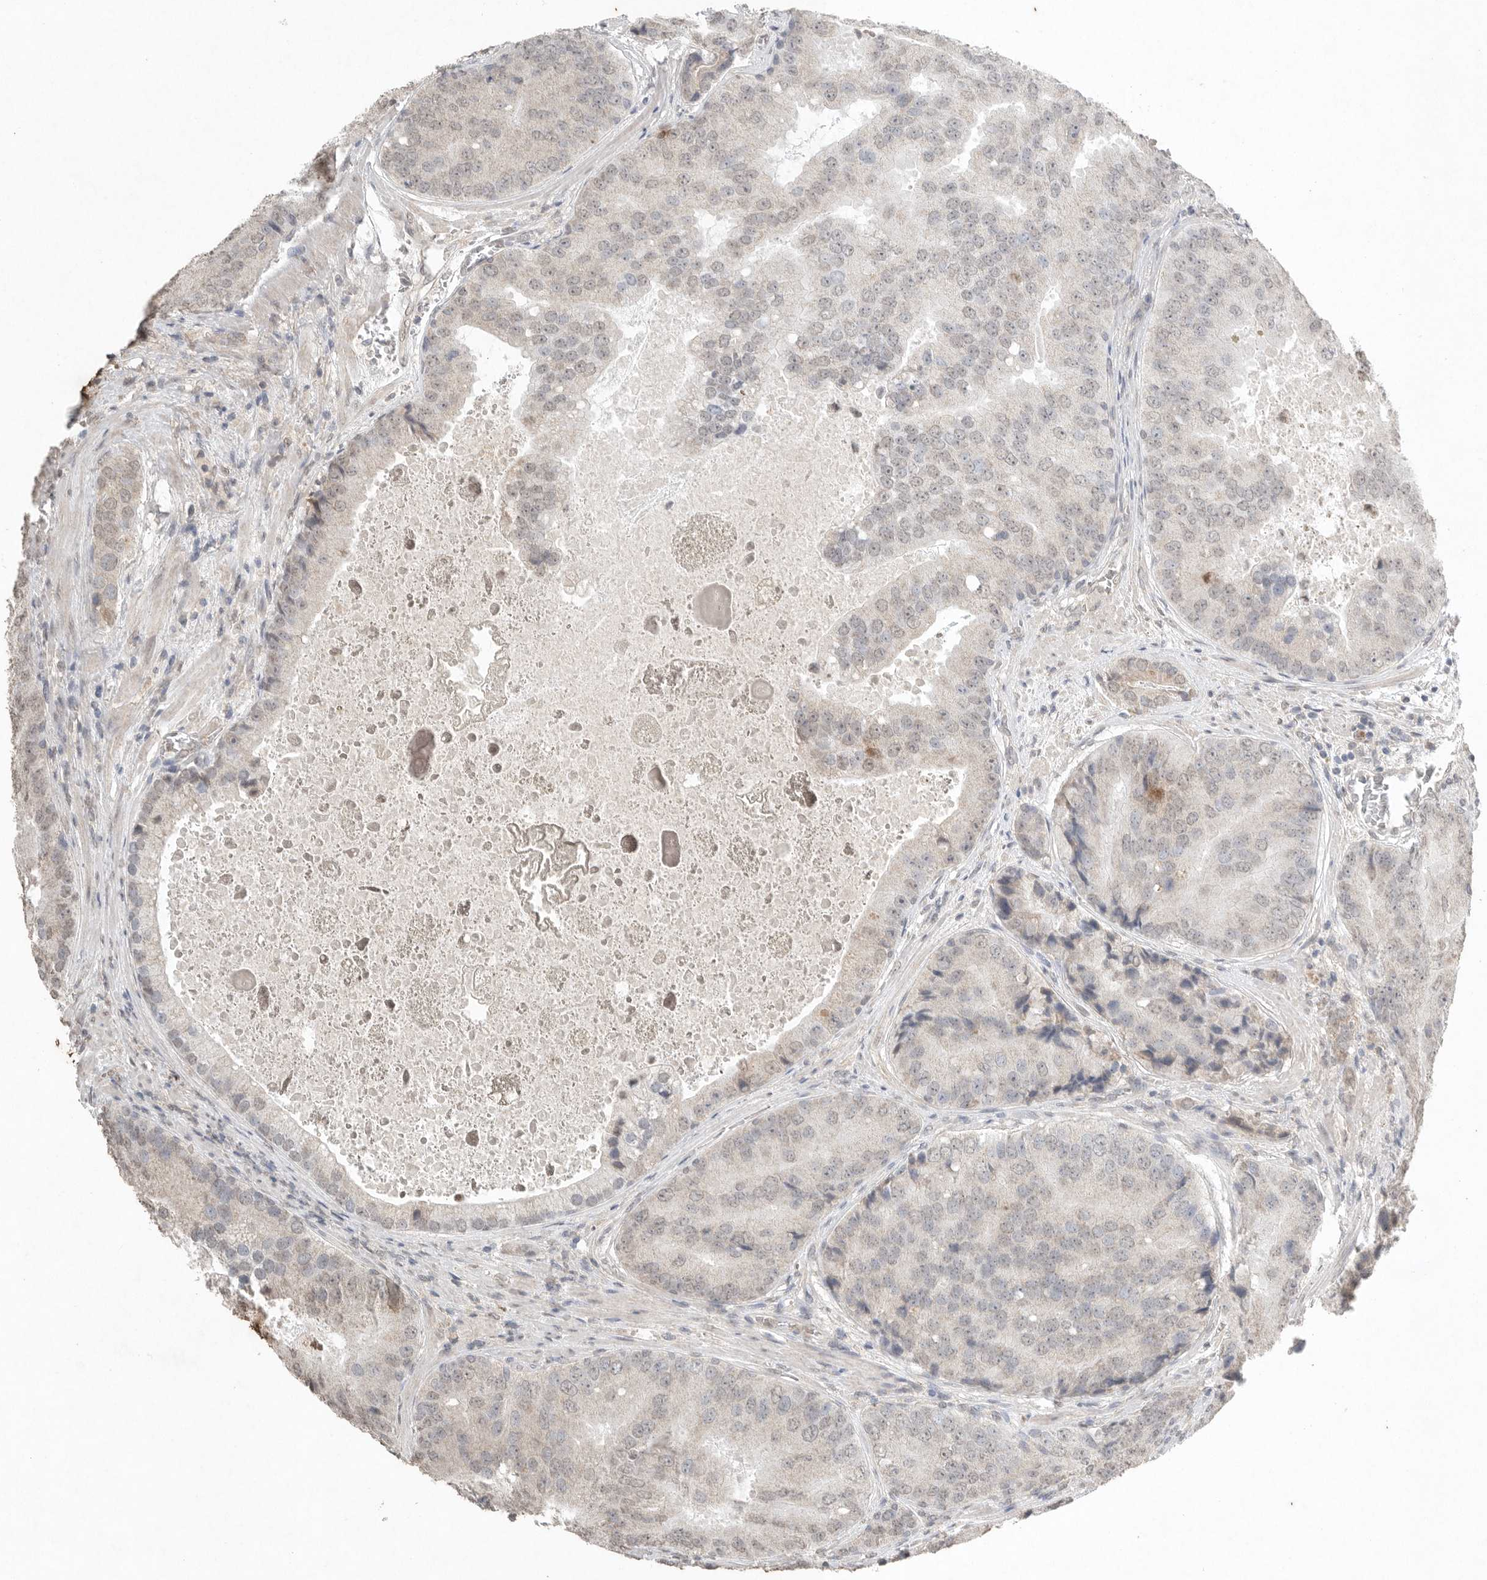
{"staining": {"intensity": "weak", "quantity": "<25%", "location": "cytoplasmic/membranous,nuclear"}, "tissue": "prostate cancer", "cell_type": "Tumor cells", "image_type": "cancer", "snomed": [{"axis": "morphology", "description": "Adenocarcinoma, High grade"}, {"axis": "topography", "description": "Prostate"}], "caption": "Tumor cells show no significant protein staining in prostate adenocarcinoma (high-grade).", "gene": "KLK5", "patient": {"sex": "male", "age": 70}}